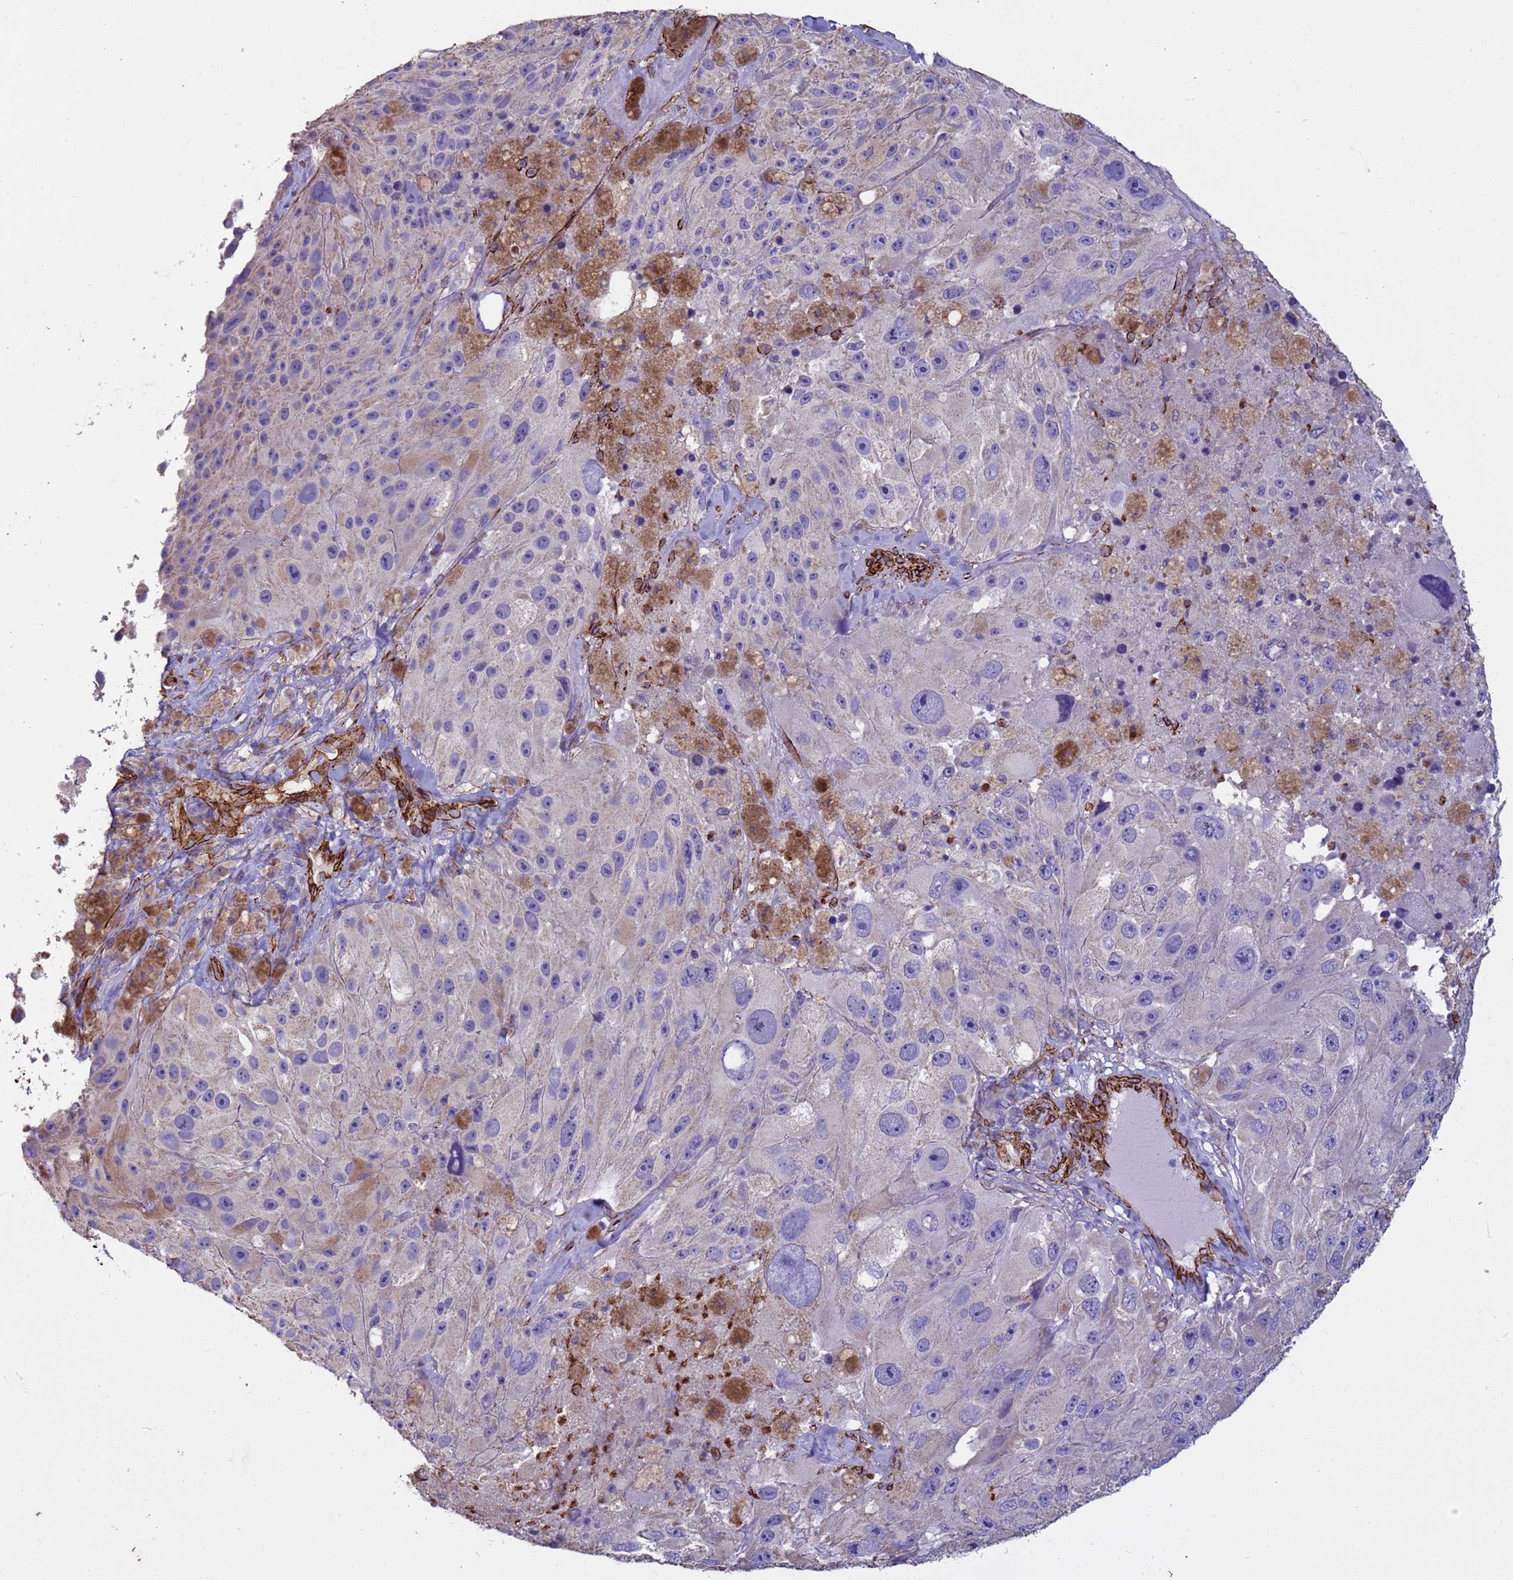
{"staining": {"intensity": "weak", "quantity": "<25%", "location": "cytoplasmic/membranous"}, "tissue": "melanoma", "cell_type": "Tumor cells", "image_type": "cancer", "snomed": [{"axis": "morphology", "description": "Malignant melanoma, Metastatic site"}, {"axis": "topography", "description": "Lymph node"}], "caption": "A histopathology image of human melanoma is negative for staining in tumor cells. The staining is performed using DAB (3,3'-diaminobenzidine) brown chromogen with nuclei counter-stained in using hematoxylin.", "gene": "GASK1A", "patient": {"sex": "male", "age": 62}}